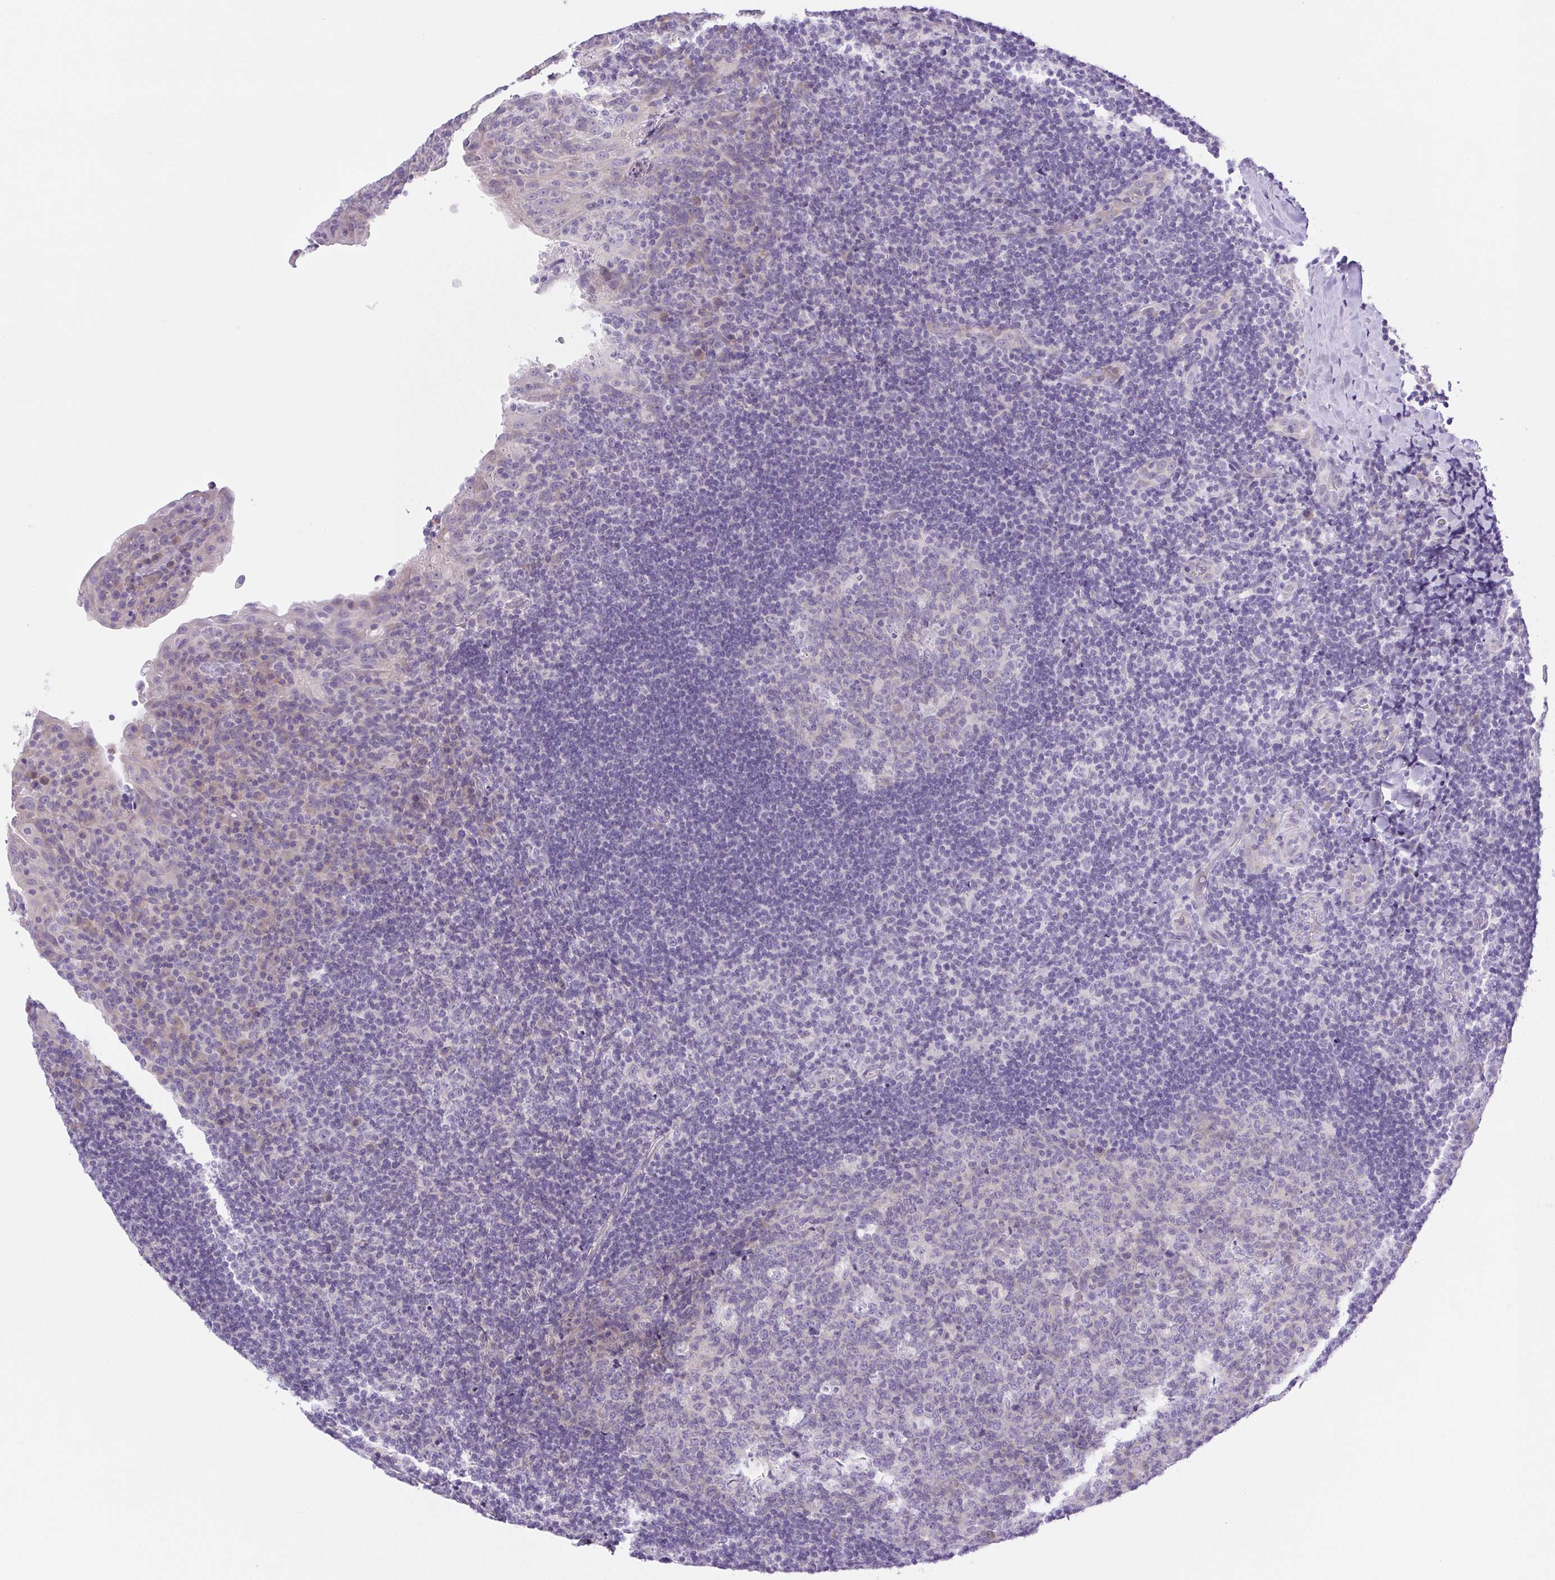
{"staining": {"intensity": "negative", "quantity": "none", "location": "none"}, "tissue": "tonsil", "cell_type": "Germinal center cells", "image_type": "normal", "snomed": [{"axis": "morphology", "description": "Normal tissue, NOS"}, {"axis": "topography", "description": "Tonsil"}], "caption": "Immunohistochemistry (IHC) image of normal tonsil: human tonsil stained with DAB (3,3'-diaminobenzidine) reveals no significant protein expression in germinal center cells.", "gene": "PAPPA2", "patient": {"sex": "male", "age": 17}}